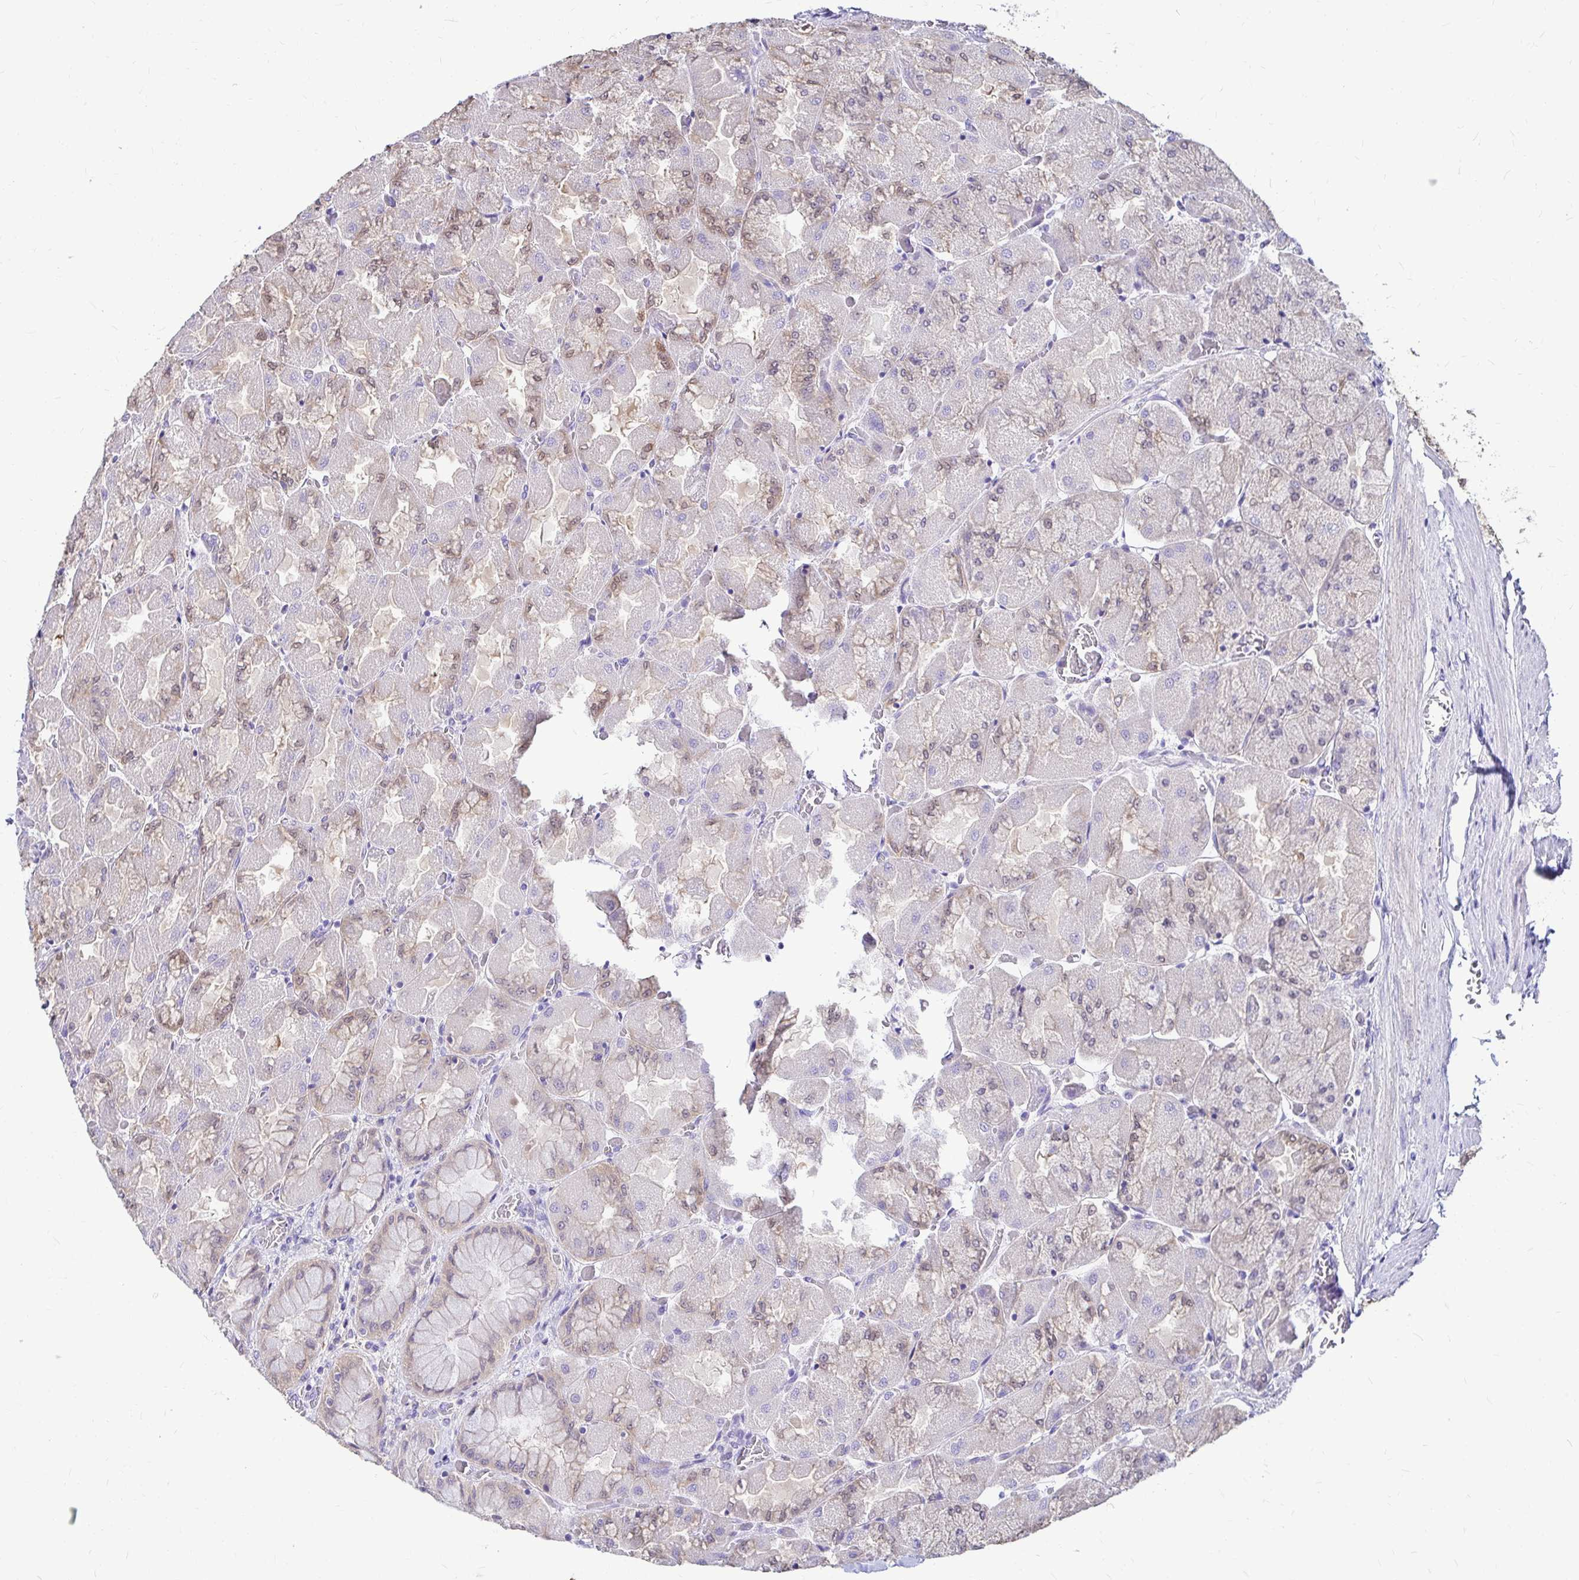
{"staining": {"intensity": "moderate", "quantity": "25%-75%", "location": "cytoplasmic/membranous,nuclear"}, "tissue": "stomach", "cell_type": "Glandular cells", "image_type": "normal", "snomed": [{"axis": "morphology", "description": "Normal tissue, NOS"}, {"axis": "topography", "description": "Stomach"}], "caption": "This photomicrograph shows IHC staining of benign human stomach, with medium moderate cytoplasmic/membranous,nuclear positivity in approximately 25%-75% of glandular cells.", "gene": "IDH1", "patient": {"sex": "female", "age": 61}}